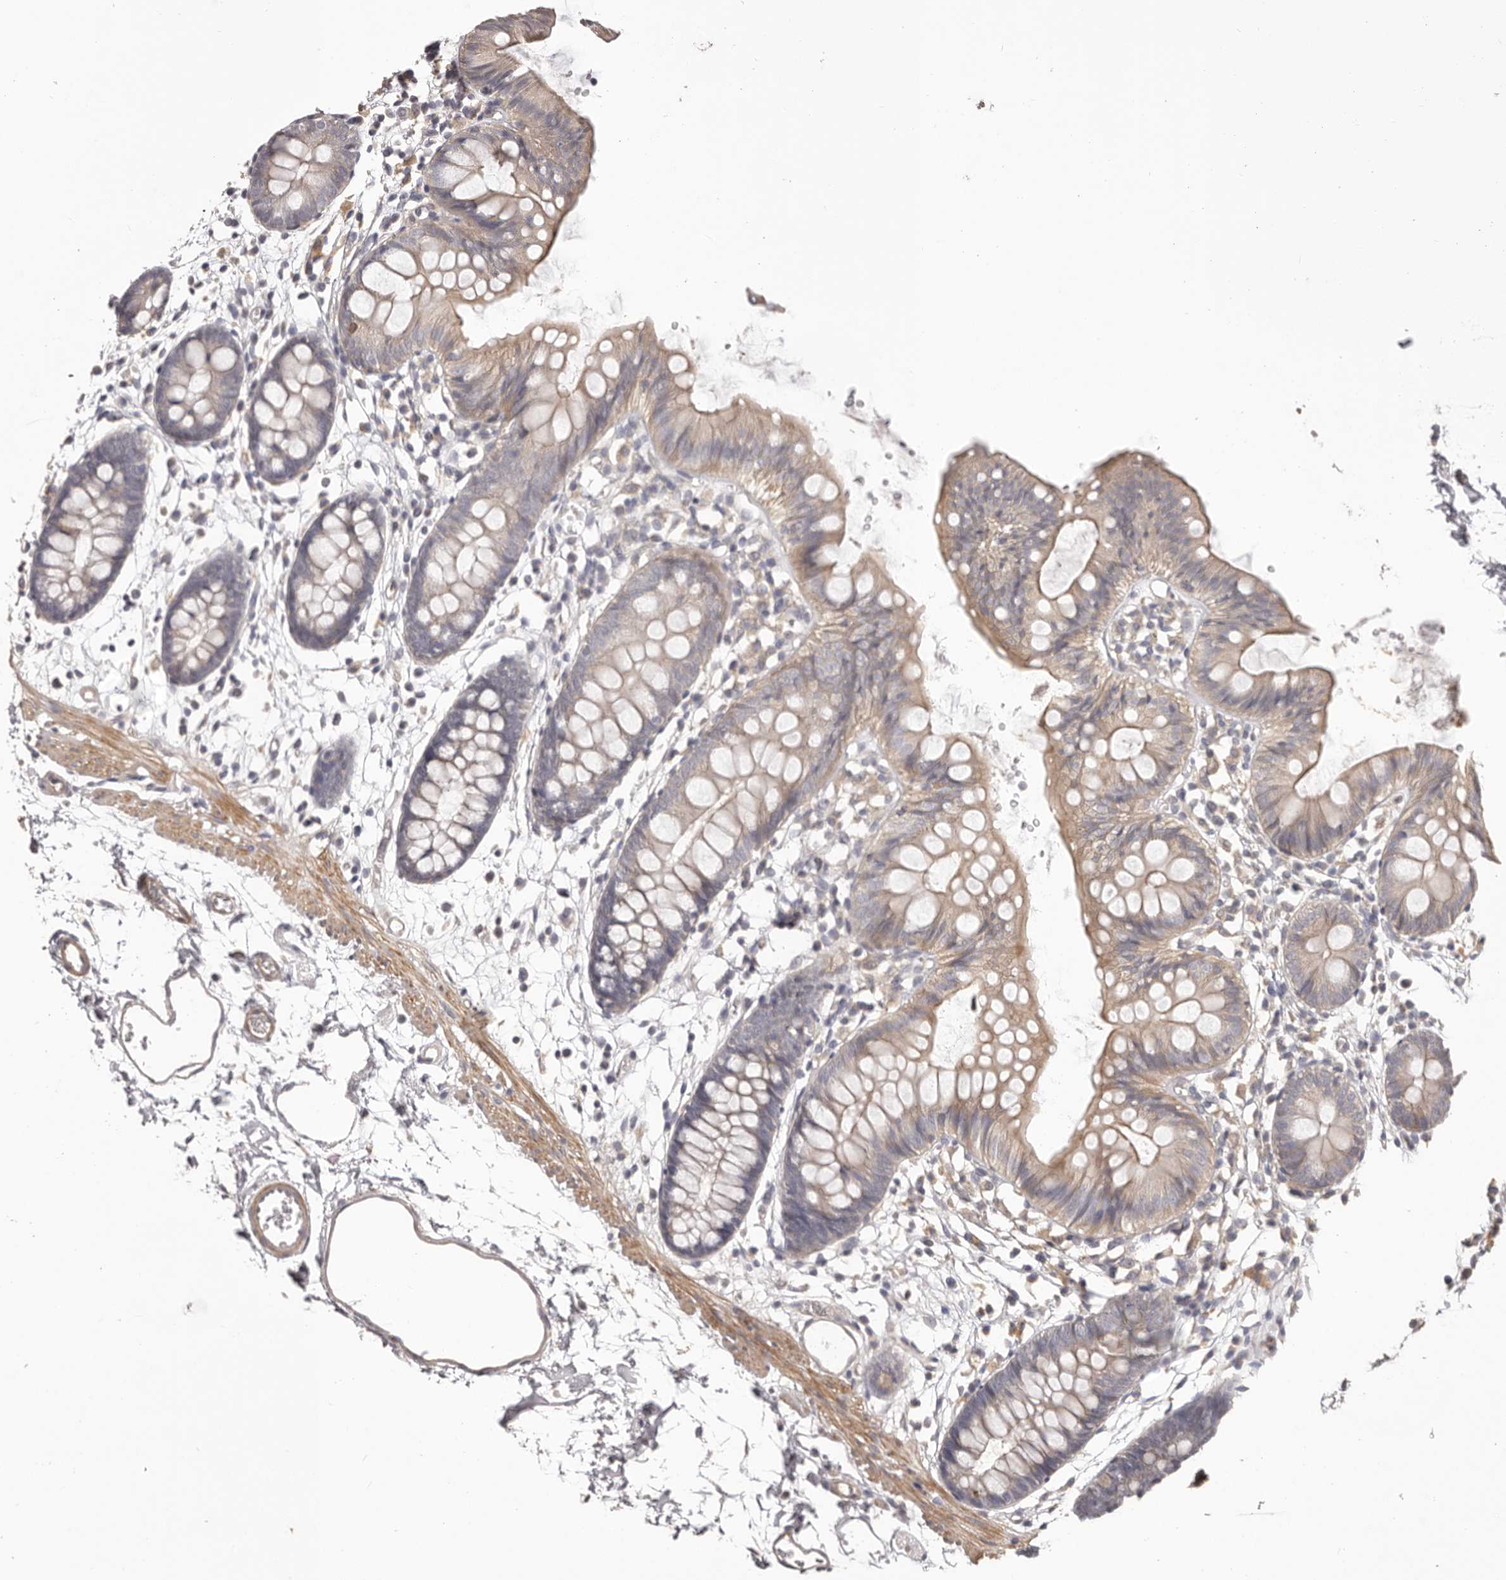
{"staining": {"intensity": "moderate", "quantity": "25%-75%", "location": "cytoplasmic/membranous"}, "tissue": "colon", "cell_type": "Endothelial cells", "image_type": "normal", "snomed": [{"axis": "morphology", "description": "Normal tissue, NOS"}, {"axis": "topography", "description": "Colon"}], "caption": "Immunohistochemistry (IHC) of benign human colon displays medium levels of moderate cytoplasmic/membranous staining in about 25%-75% of endothelial cells.", "gene": "HRH1", "patient": {"sex": "male", "age": 56}}